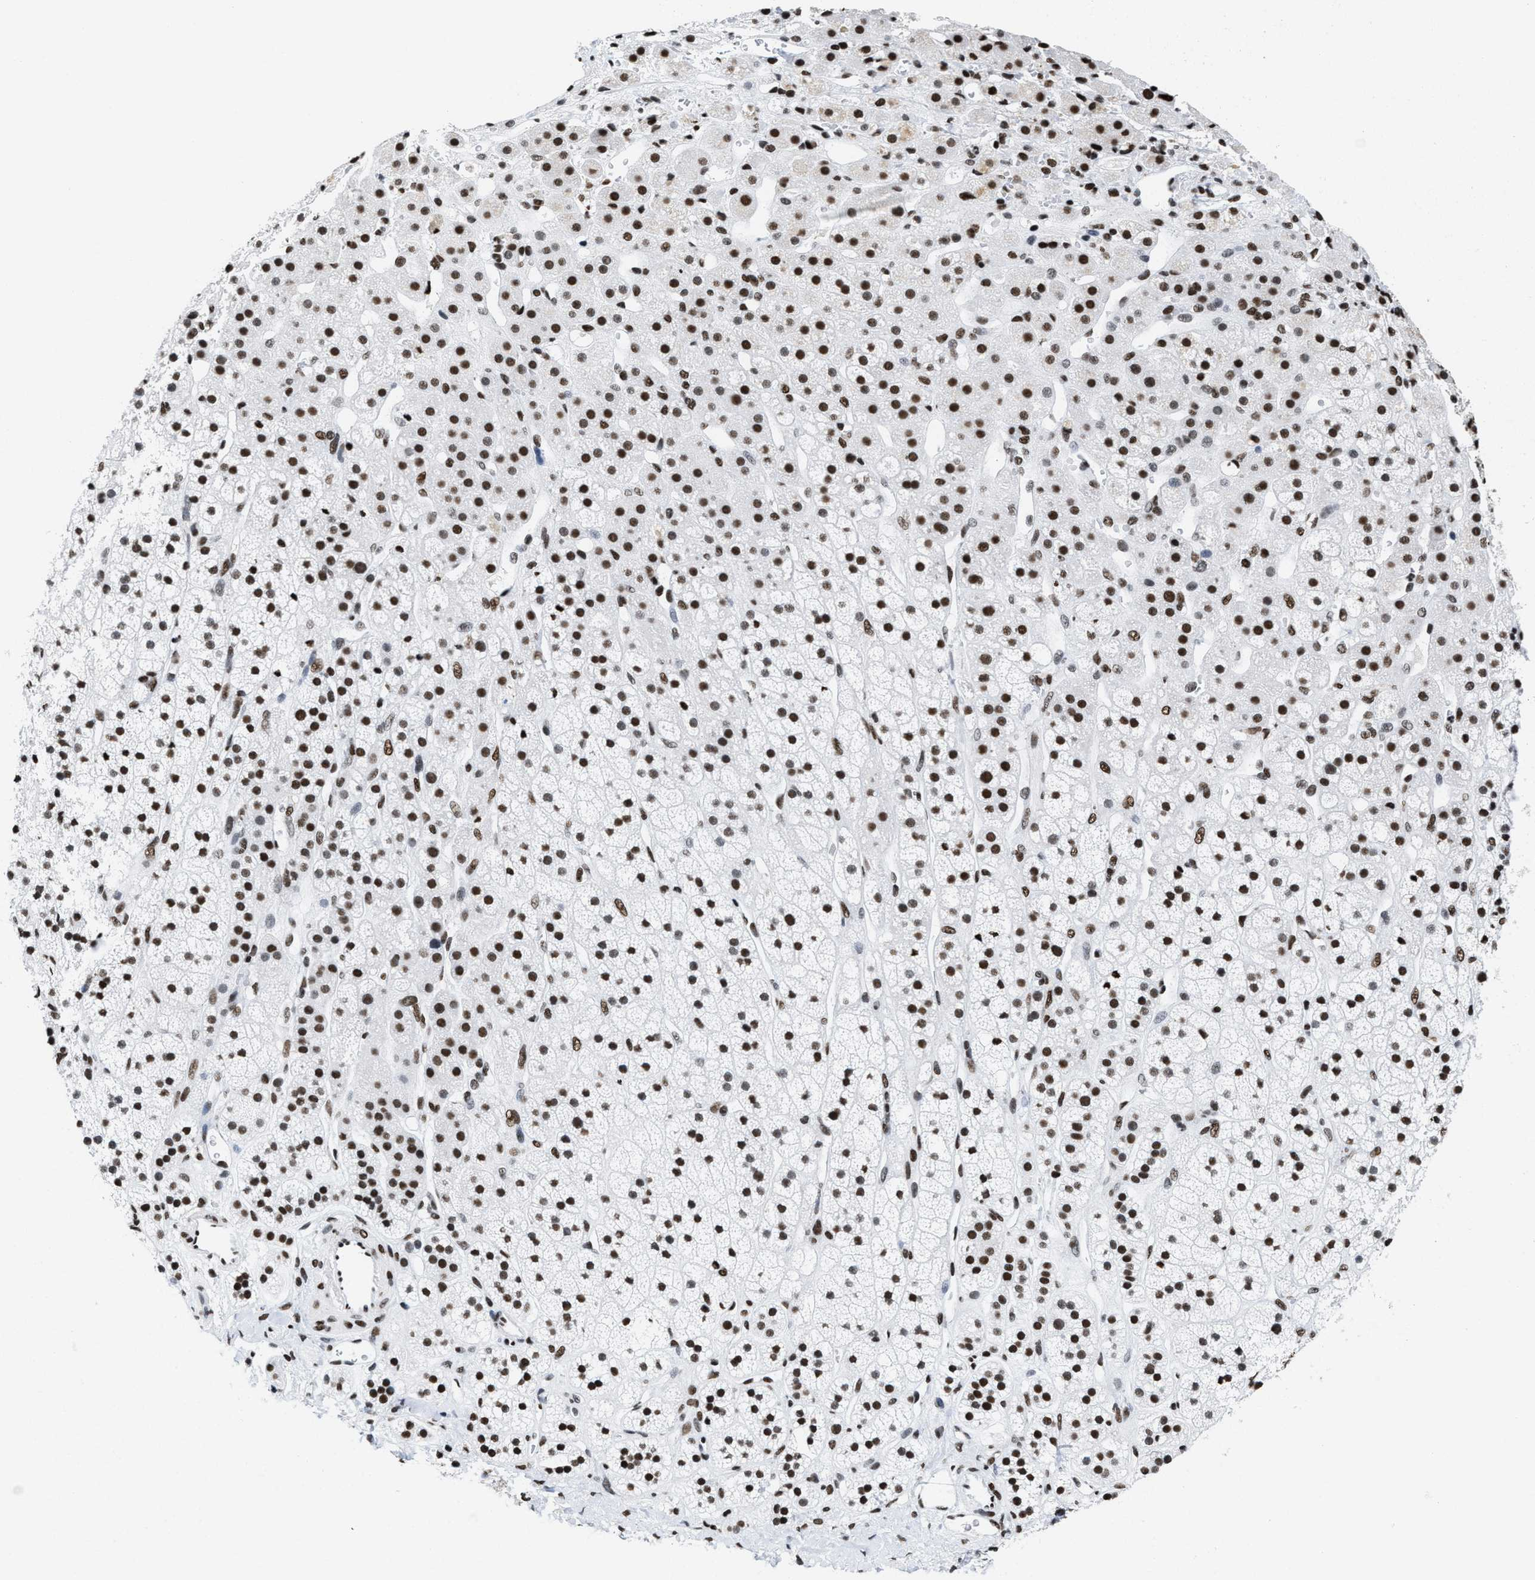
{"staining": {"intensity": "strong", "quantity": "25%-75%", "location": "nuclear"}, "tissue": "adrenal gland", "cell_type": "Glandular cells", "image_type": "normal", "snomed": [{"axis": "morphology", "description": "Normal tissue, NOS"}, {"axis": "topography", "description": "Adrenal gland"}], "caption": "DAB (3,3'-diaminobenzidine) immunohistochemical staining of unremarkable adrenal gland shows strong nuclear protein staining in approximately 25%-75% of glandular cells. Using DAB (brown) and hematoxylin (blue) stains, captured at high magnification using brightfield microscopy.", "gene": "SMARCC2", "patient": {"sex": "male", "age": 56}}